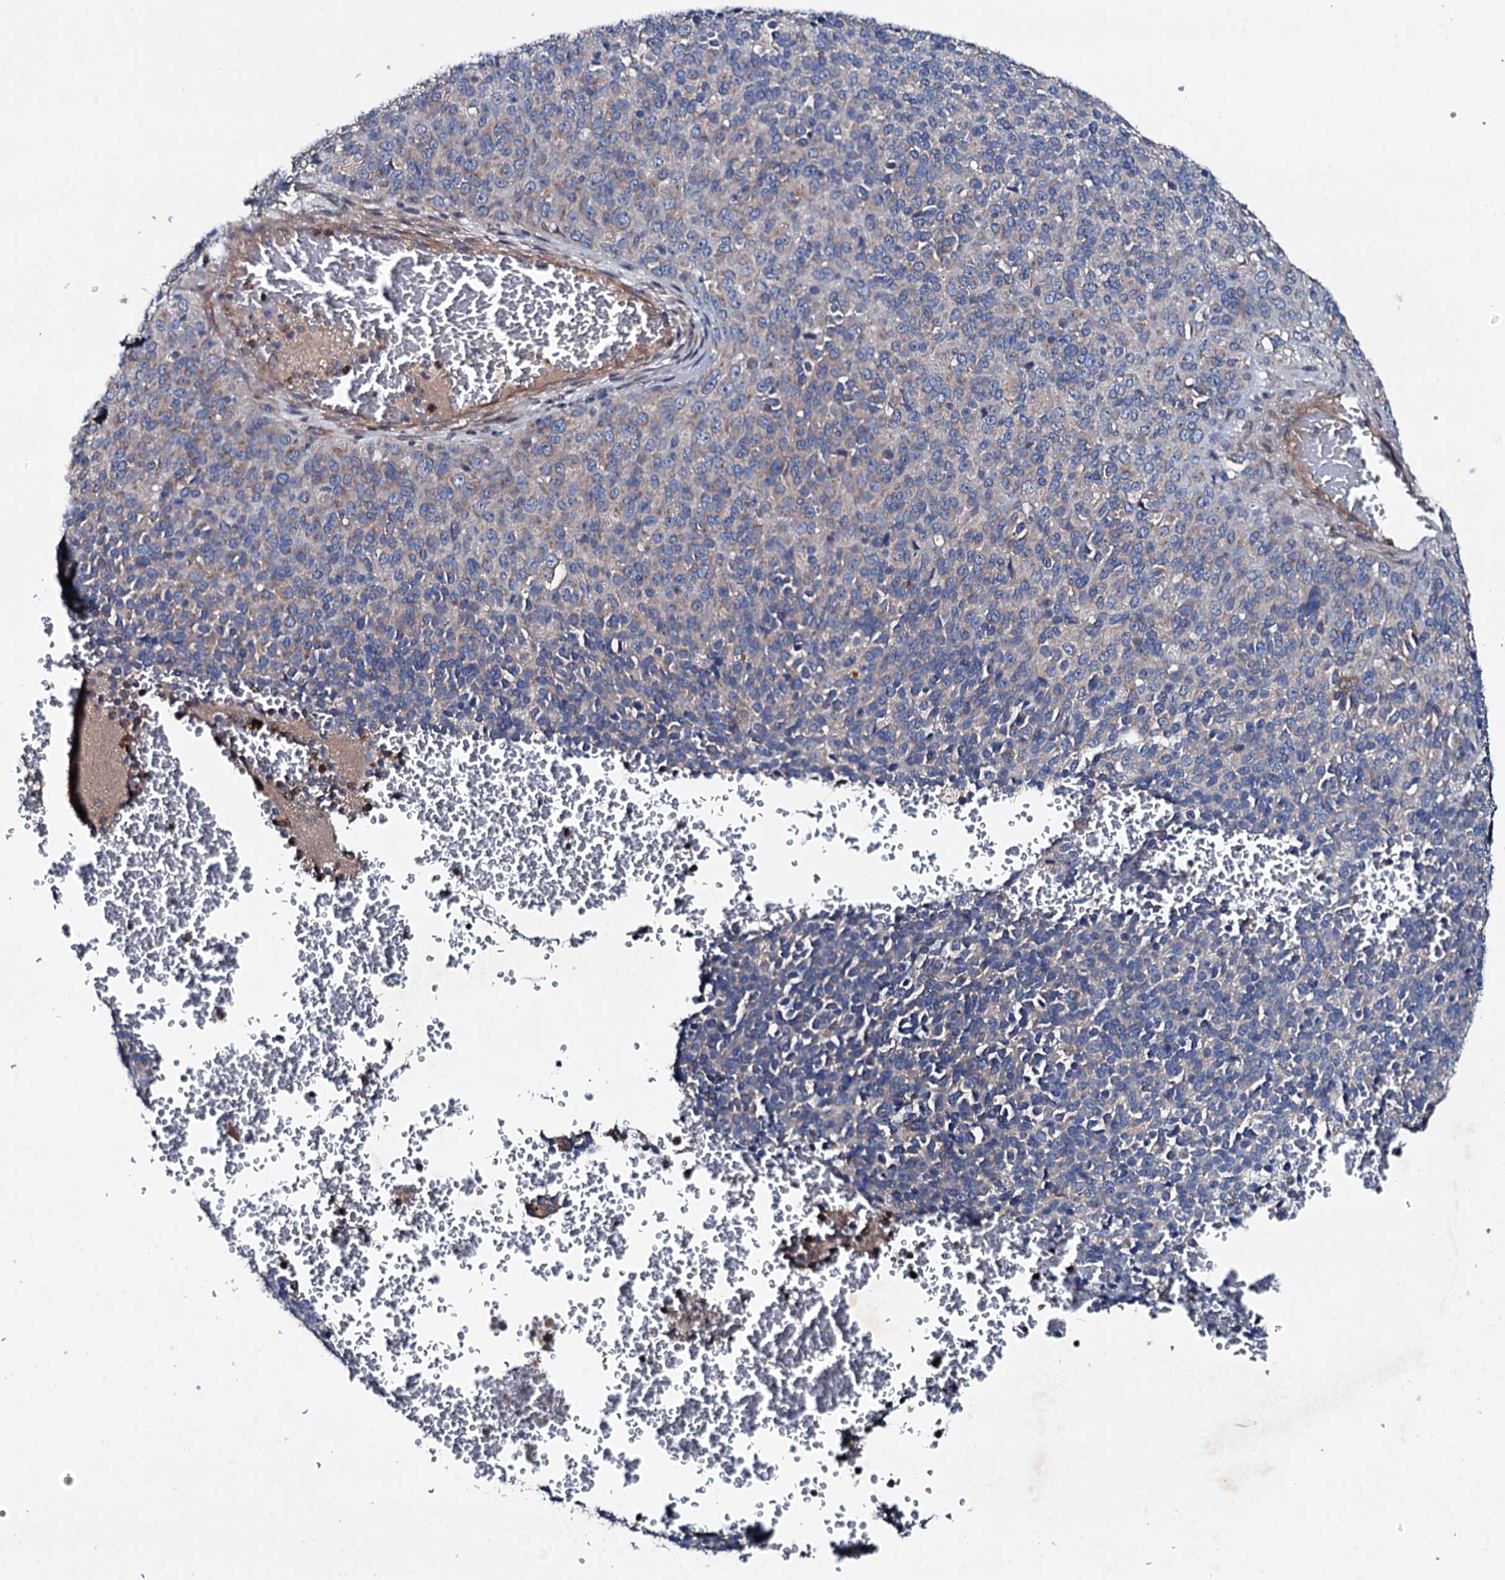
{"staining": {"intensity": "weak", "quantity": "<25%", "location": "cytoplasmic/membranous"}, "tissue": "melanoma", "cell_type": "Tumor cells", "image_type": "cancer", "snomed": [{"axis": "morphology", "description": "Malignant melanoma, Metastatic site"}, {"axis": "topography", "description": "Brain"}], "caption": "High magnification brightfield microscopy of melanoma stained with DAB (brown) and counterstained with hematoxylin (blue): tumor cells show no significant expression.", "gene": "SLC22A25", "patient": {"sex": "female", "age": 56}}